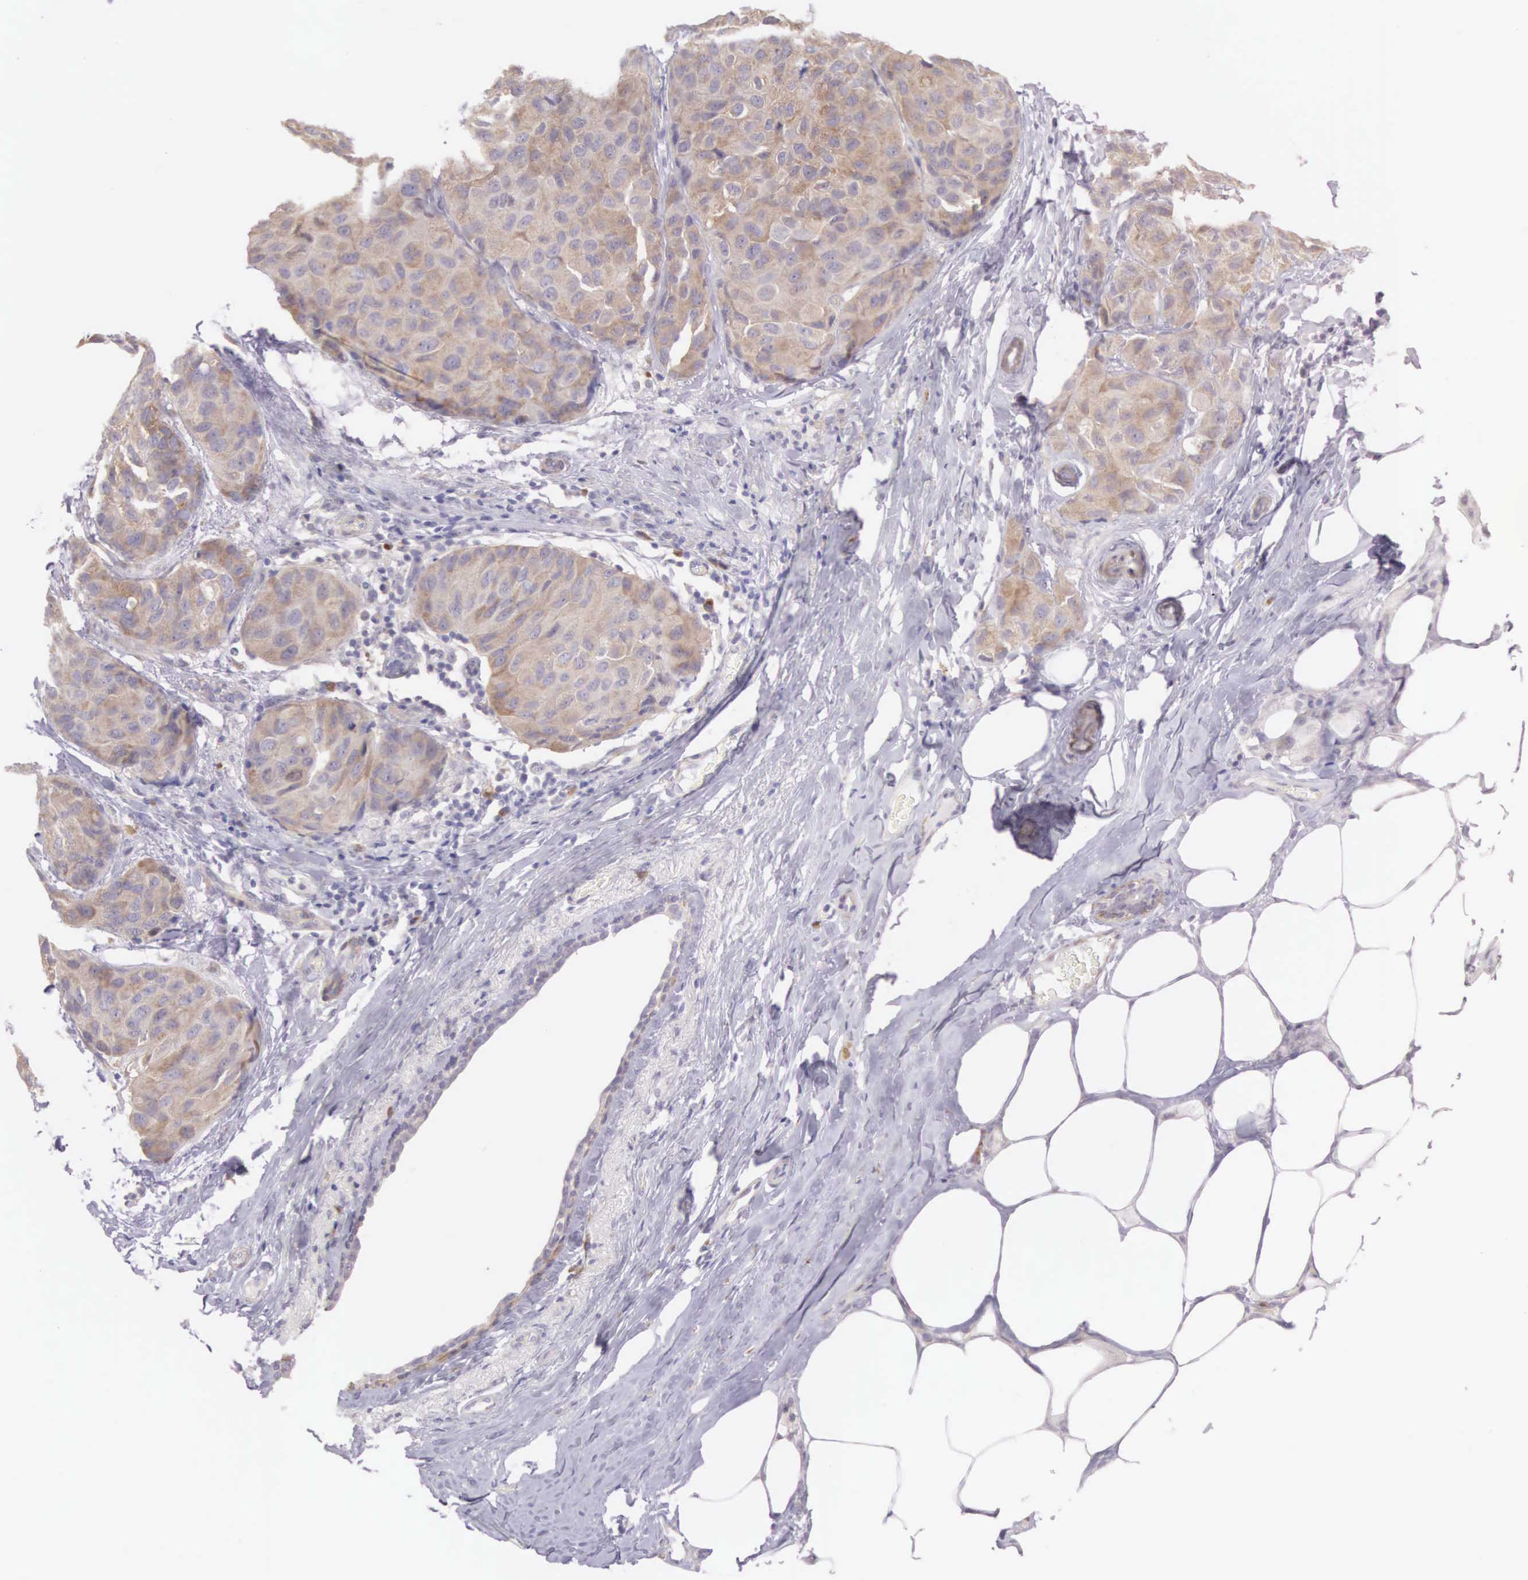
{"staining": {"intensity": "weak", "quantity": ">75%", "location": "cytoplasmic/membranous"}, "tissue": "breast cancer", "cell_type": "Tumor cells", "image_type": "cancer", "snomed": [{"axis": "morphology", "description": "Duct carcinoma"}, {"axis": "topography", "description": "Breast"}], "caption": "Human breast cancer stained with a brown dye reveals weak cytoplasmic/membranous positive staining in approximately >75% of tumor cells.", "gene": "ARFGAP3", "patient": {"sex": "female", "age": 68}}